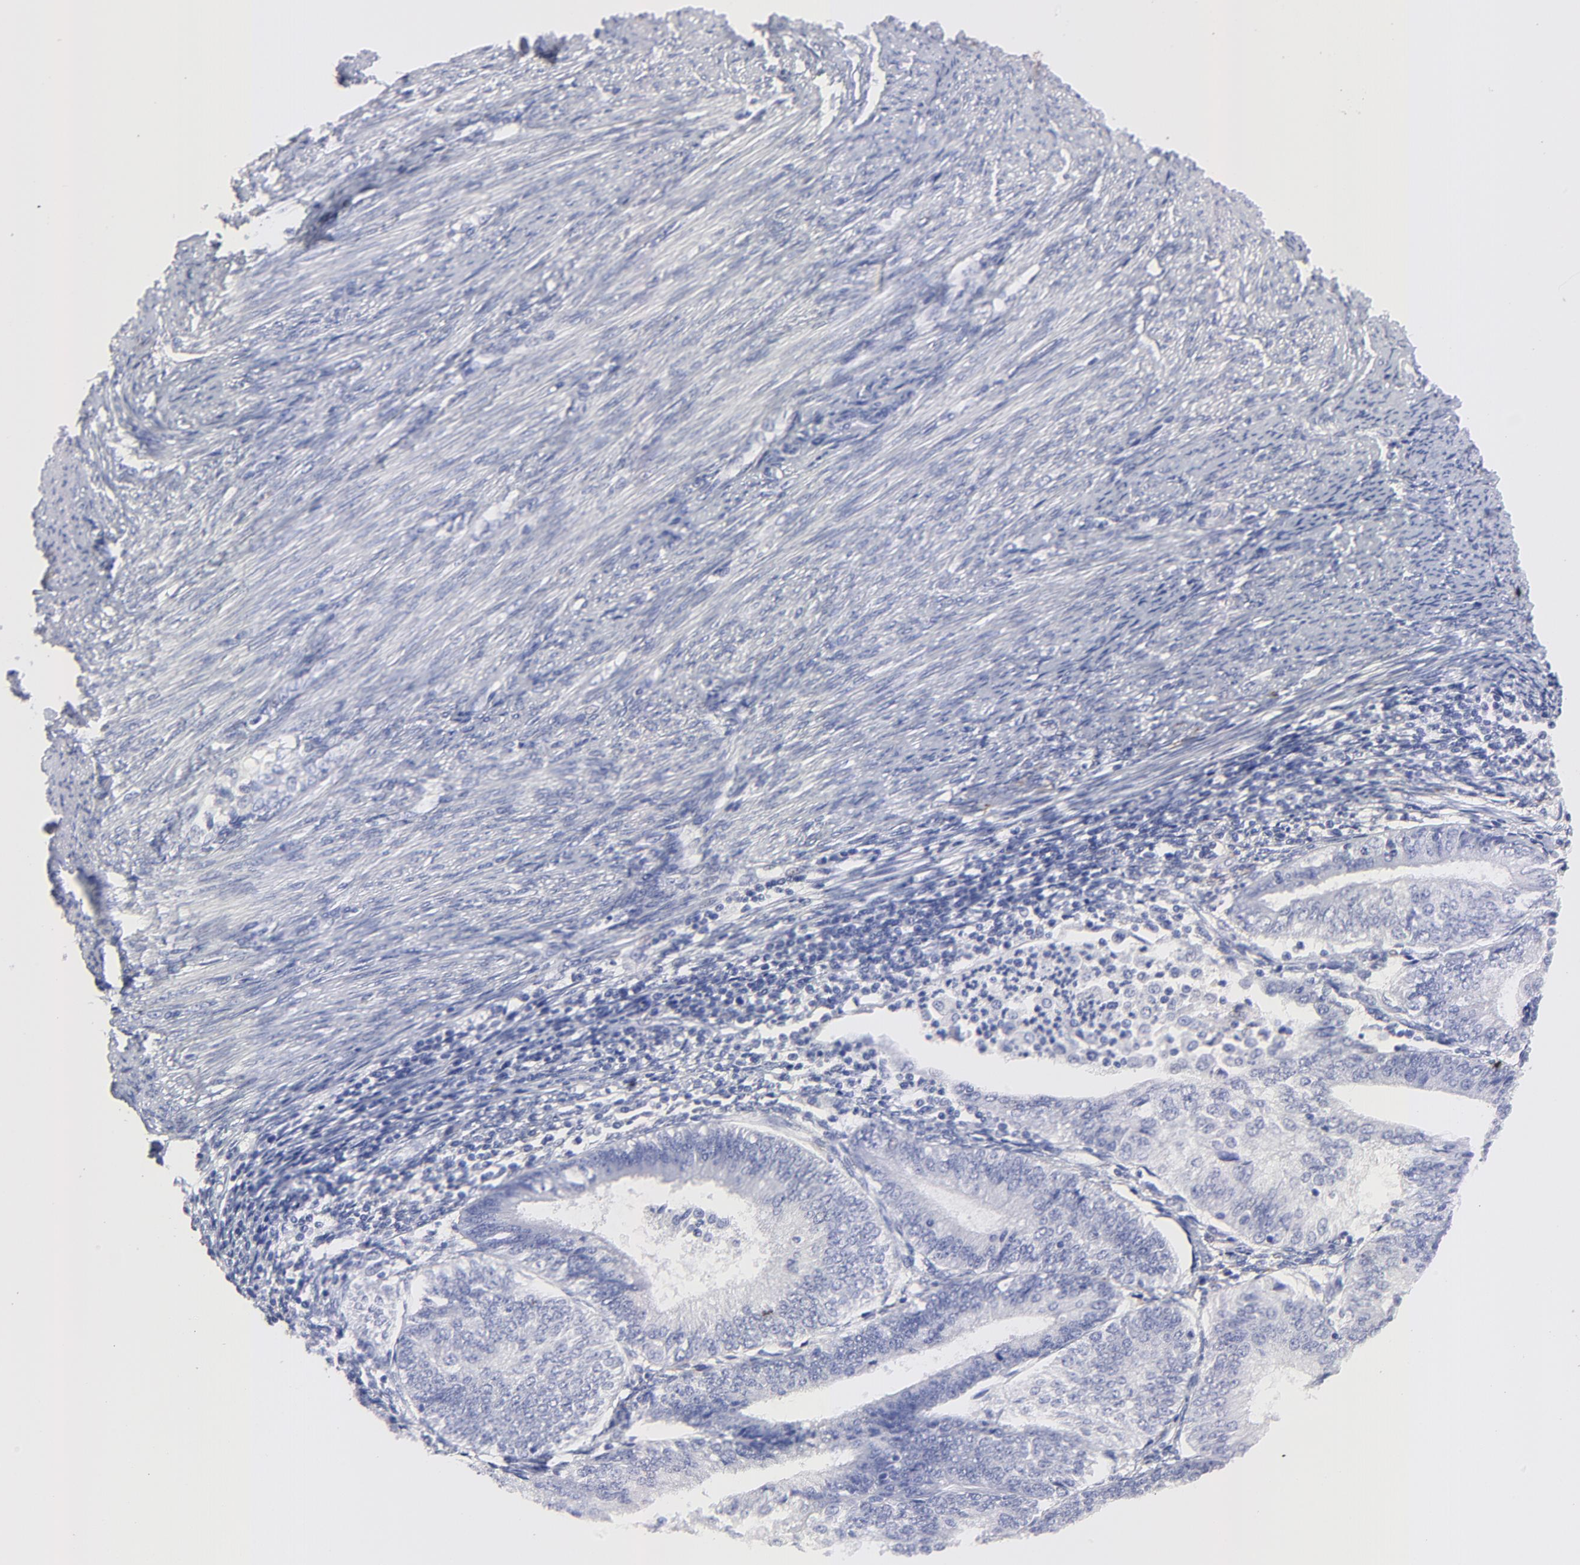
{"staining": {"intensity": "negative", "quantity": "none", "location": "none"}, "tissue": "endometrial cancer", "cell_type": "Tumor cells", "image_type": "cancer", "snomed": [{"axis": "morphology", "description": "Adenocarcinoma, NOS"}, {"axis": "topography", "description": "Endometrium"}], "caption": "Protein analysis of adenocarcinoma (endometrial) reveals no significant positivity in tumor cells. Brightfield microscopy of immunohistochemistry (IHC) stained with DAB (3,3'-diaminobenzidine) (brown) and hematoxylin (blue), captured at high magnification.", "gene": "HORMAD2", "patient": {"sex": "female", "age": 55}}